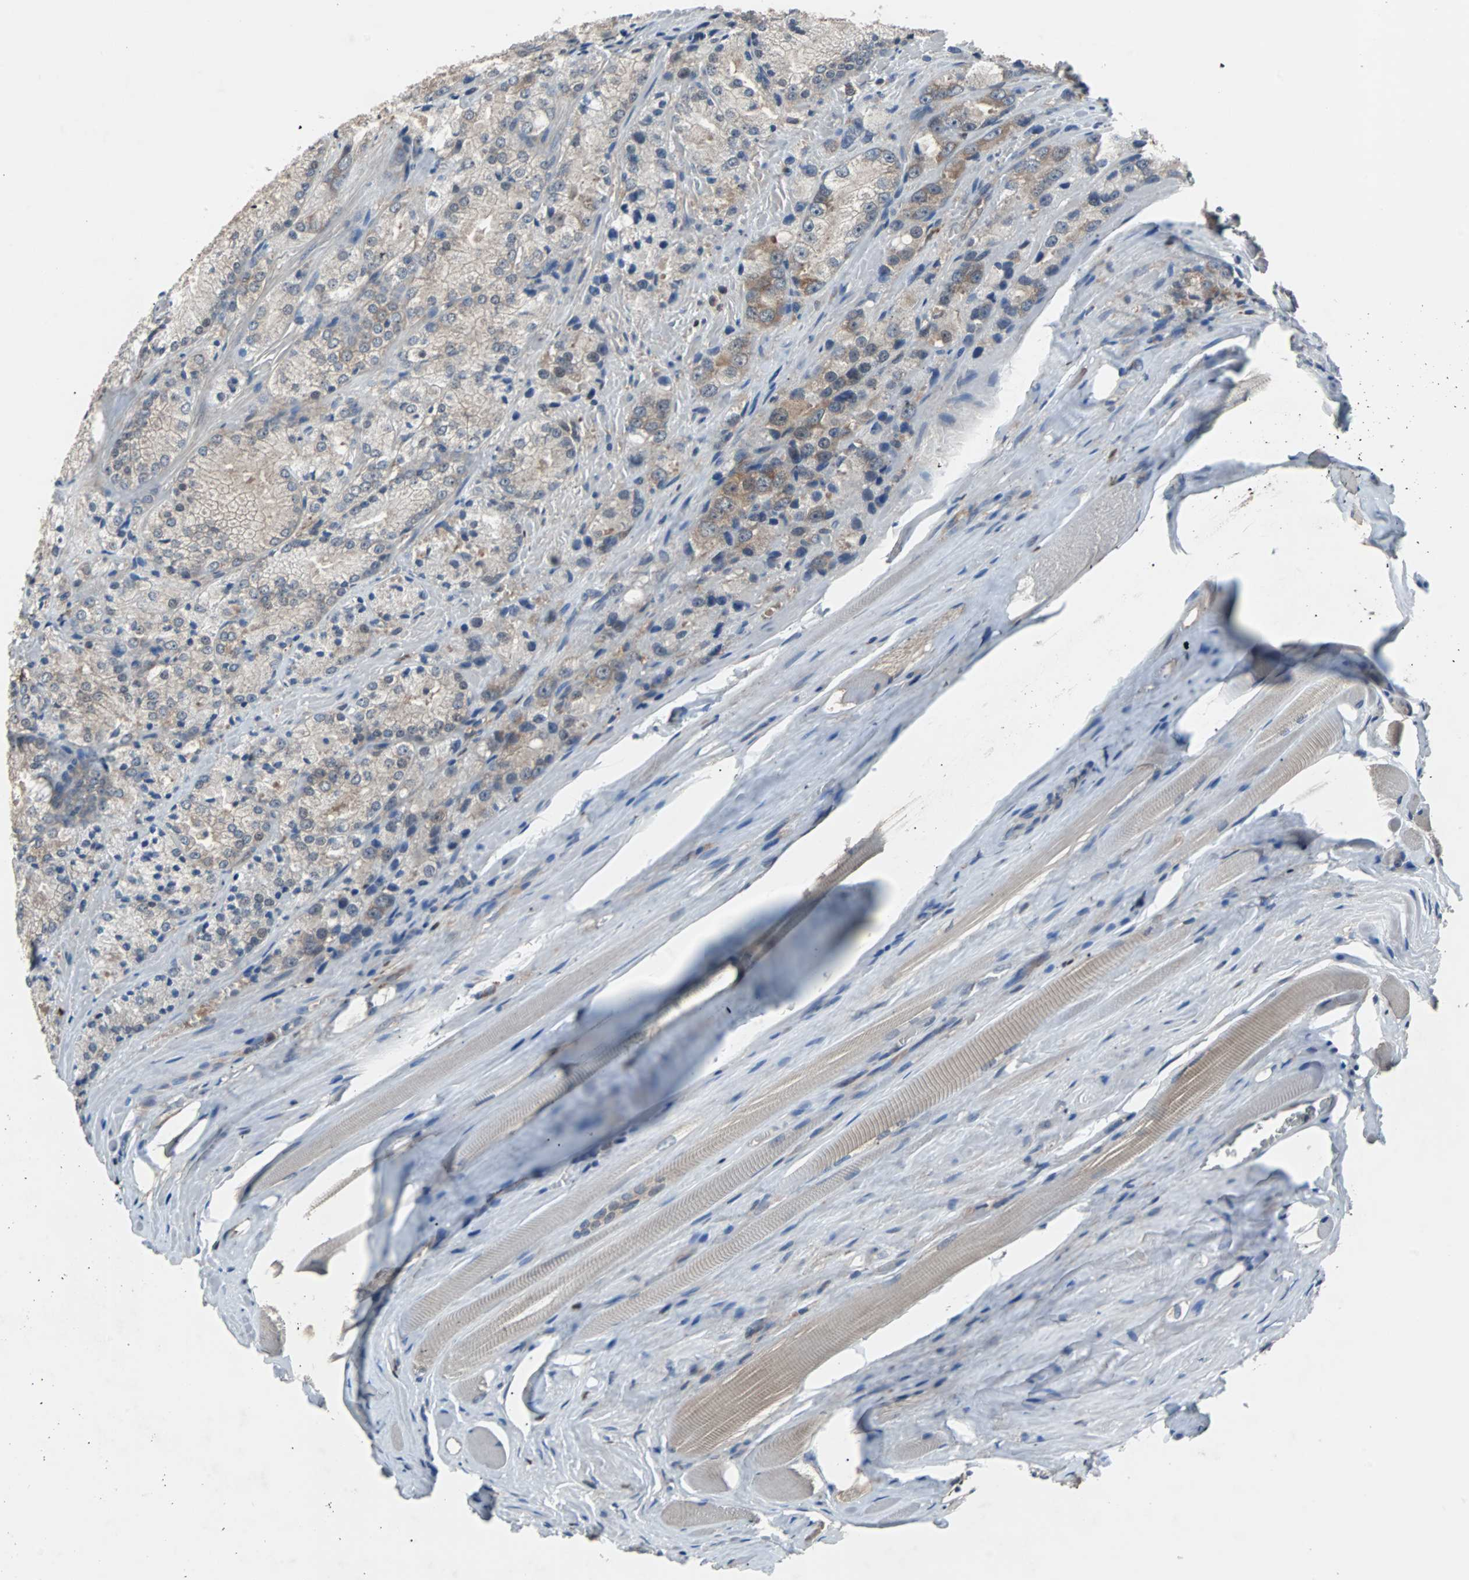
{"staining": {"intensity": "moderate", "quantity": "25%-75%", "location": "cytoplasmic/membranous"}, "tissue": "prostate cancer", "cell_type": "Tumor cells", "image_type": "cancer", "snomed": [{"axis": "morphology", "description": "Adenocarcinoma, Low grade"}, {"axis": "topography", "description": "Prostate"}], "caption": "Moderate cytoplasmic/membranous staining for a protein is appreciated in about 25%-75% of tumor cells of prostate cancer (adenocarcinoma (low-grade)) using immunohistochemistry.", "gene": "PAK1", "patient": {"sex": "male", "age": 64}}